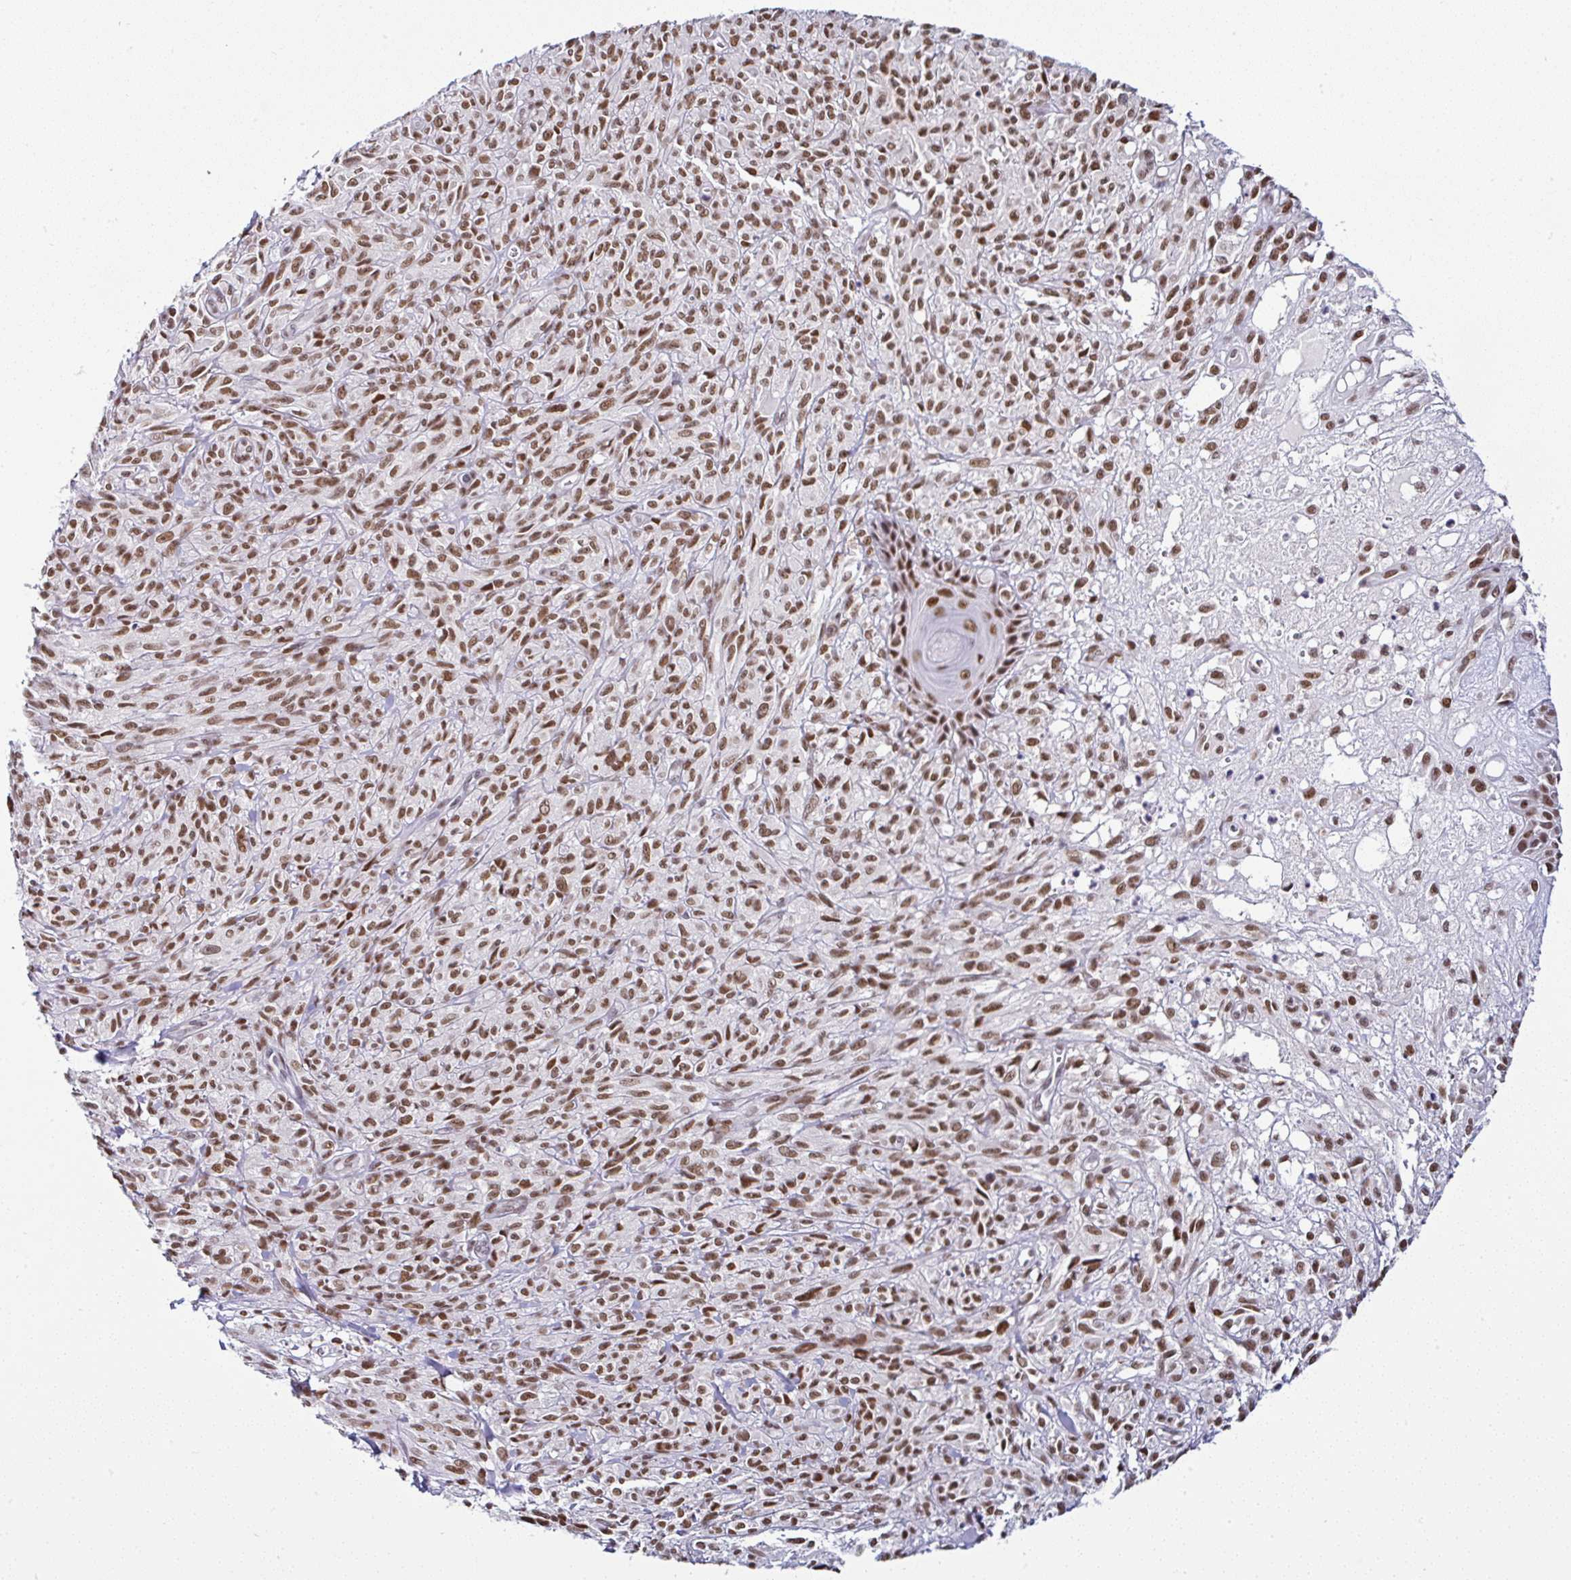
{"staining": {"intensity": "moderate", "quantity": ">75%", "location": "nuclear"}, "tissue": "melanoma", "cell_type": "Tumor cells", "image_type": "cancer", "snomed": [{"axis": "morphology", "description": "Malignant melanoma, NOS"}, {"axis": "topography", "description": "Skin of upper arm"}], "caption": "IHC staining of melanoma, which reveals medium levels of moderate nuclear staining in approximately >75% of tumor cells indicating moderate nuclear protein staining. The staining was performed using DAB (3,3'-diaminobenzidine) (brown) for protein detection and nuclei were counterstained in hematoxylin (blue).", "gene": "DR1", "patient": {"sex": "female", "age": 65}}